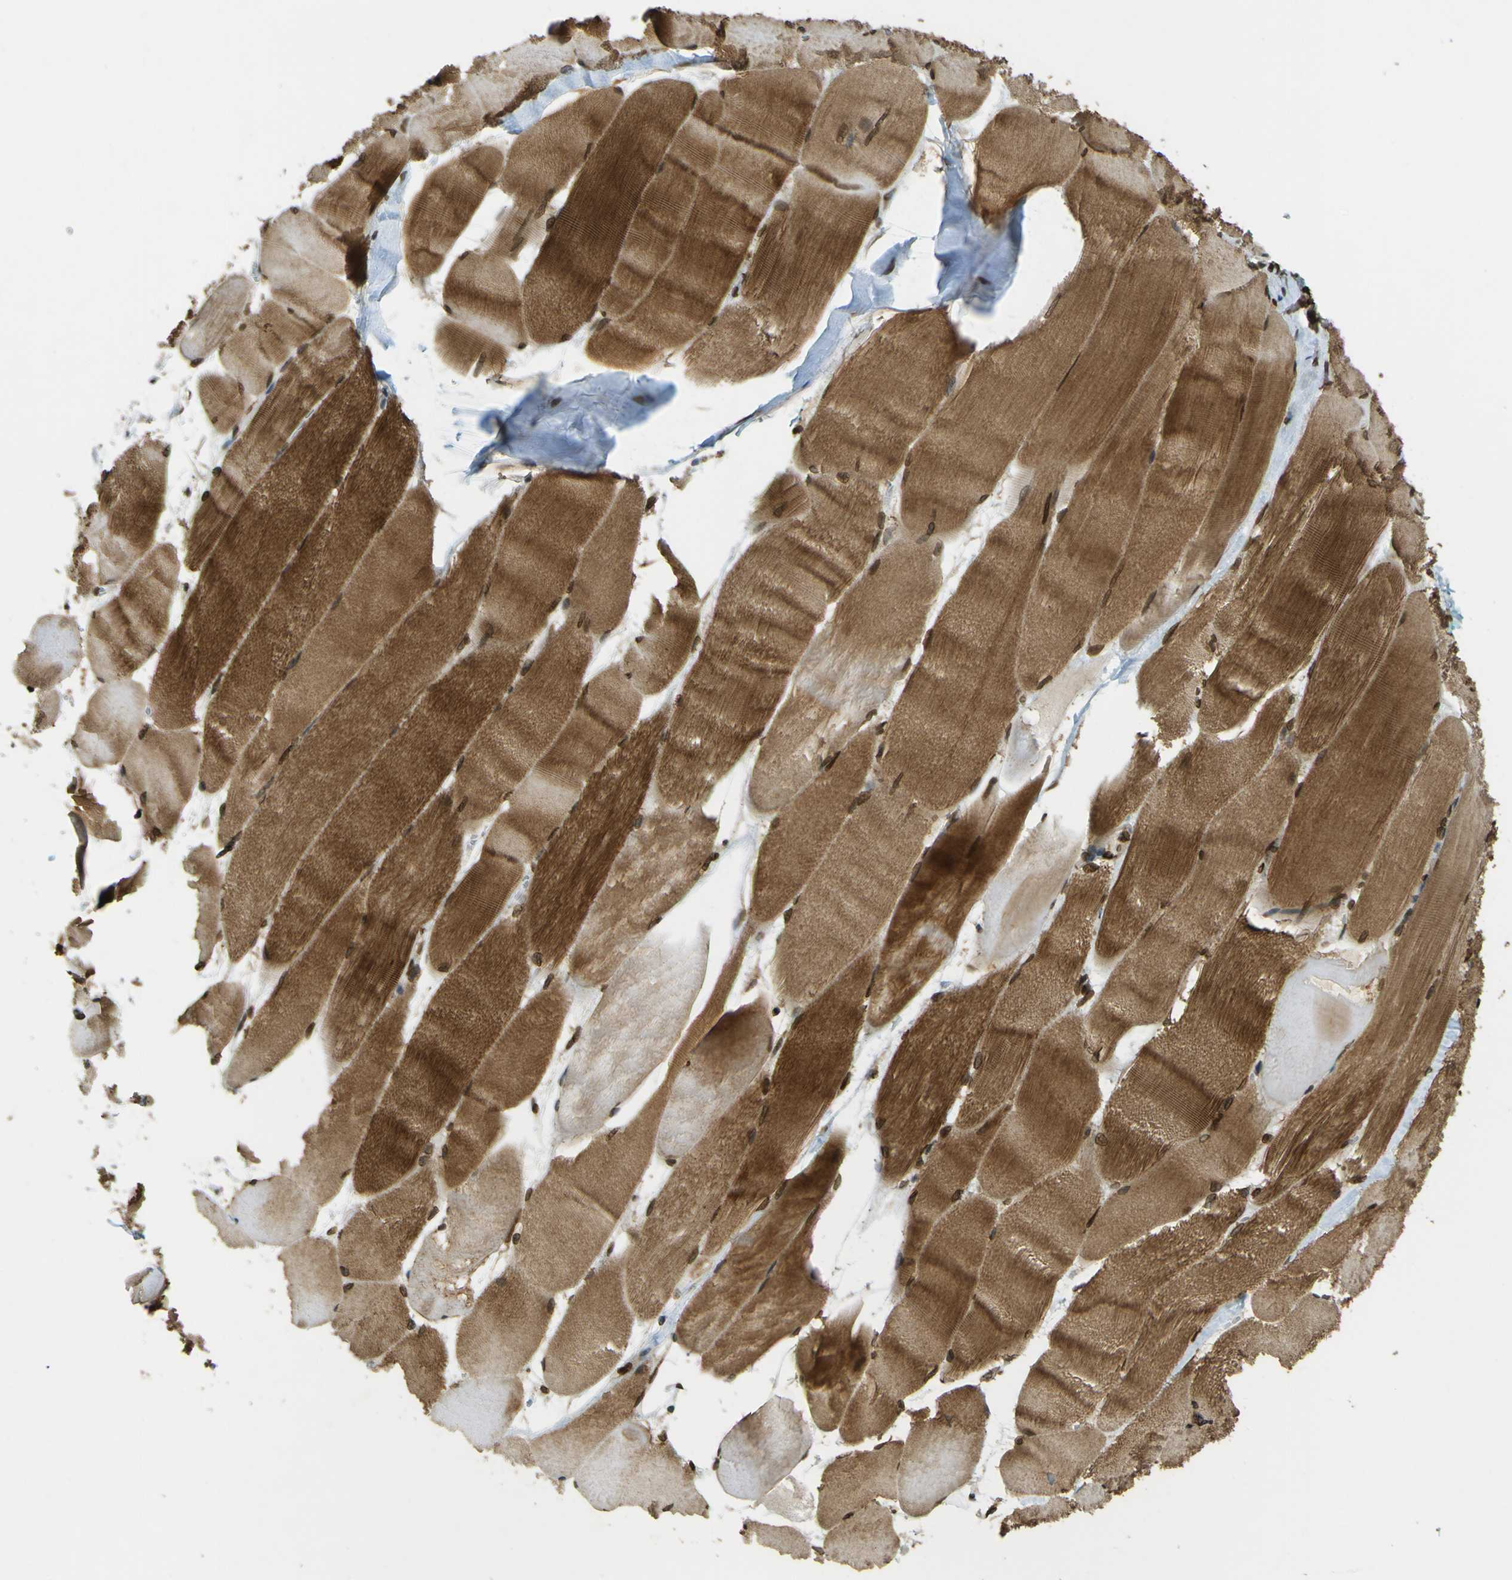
{"staining": {"intensity": "moderate", "quantity": ">75%", "location": "cytoplasmic/membranous,nuclear"}, "tissue": "skeletal muscle", "cell_type": "Myocytes", "image_type": "normal", "snomed": [{"axis": "morphology", "description": "Normal tissue, NOS"}, {"axis": "morphology", "description": "Squamous cell carcinoma, NOS"}, {"axis": "topography", "description": "Skeletal muscle"}], "caption": "Immunohistochemical staining of normal skeletal muscle demonstrates medium levels of moderate cytoplasmic/membranous,nuclear staining in approximately >75% of myocytes.", "gene": "GALNT1", "patient": {"sex": "male", "age": 51}}